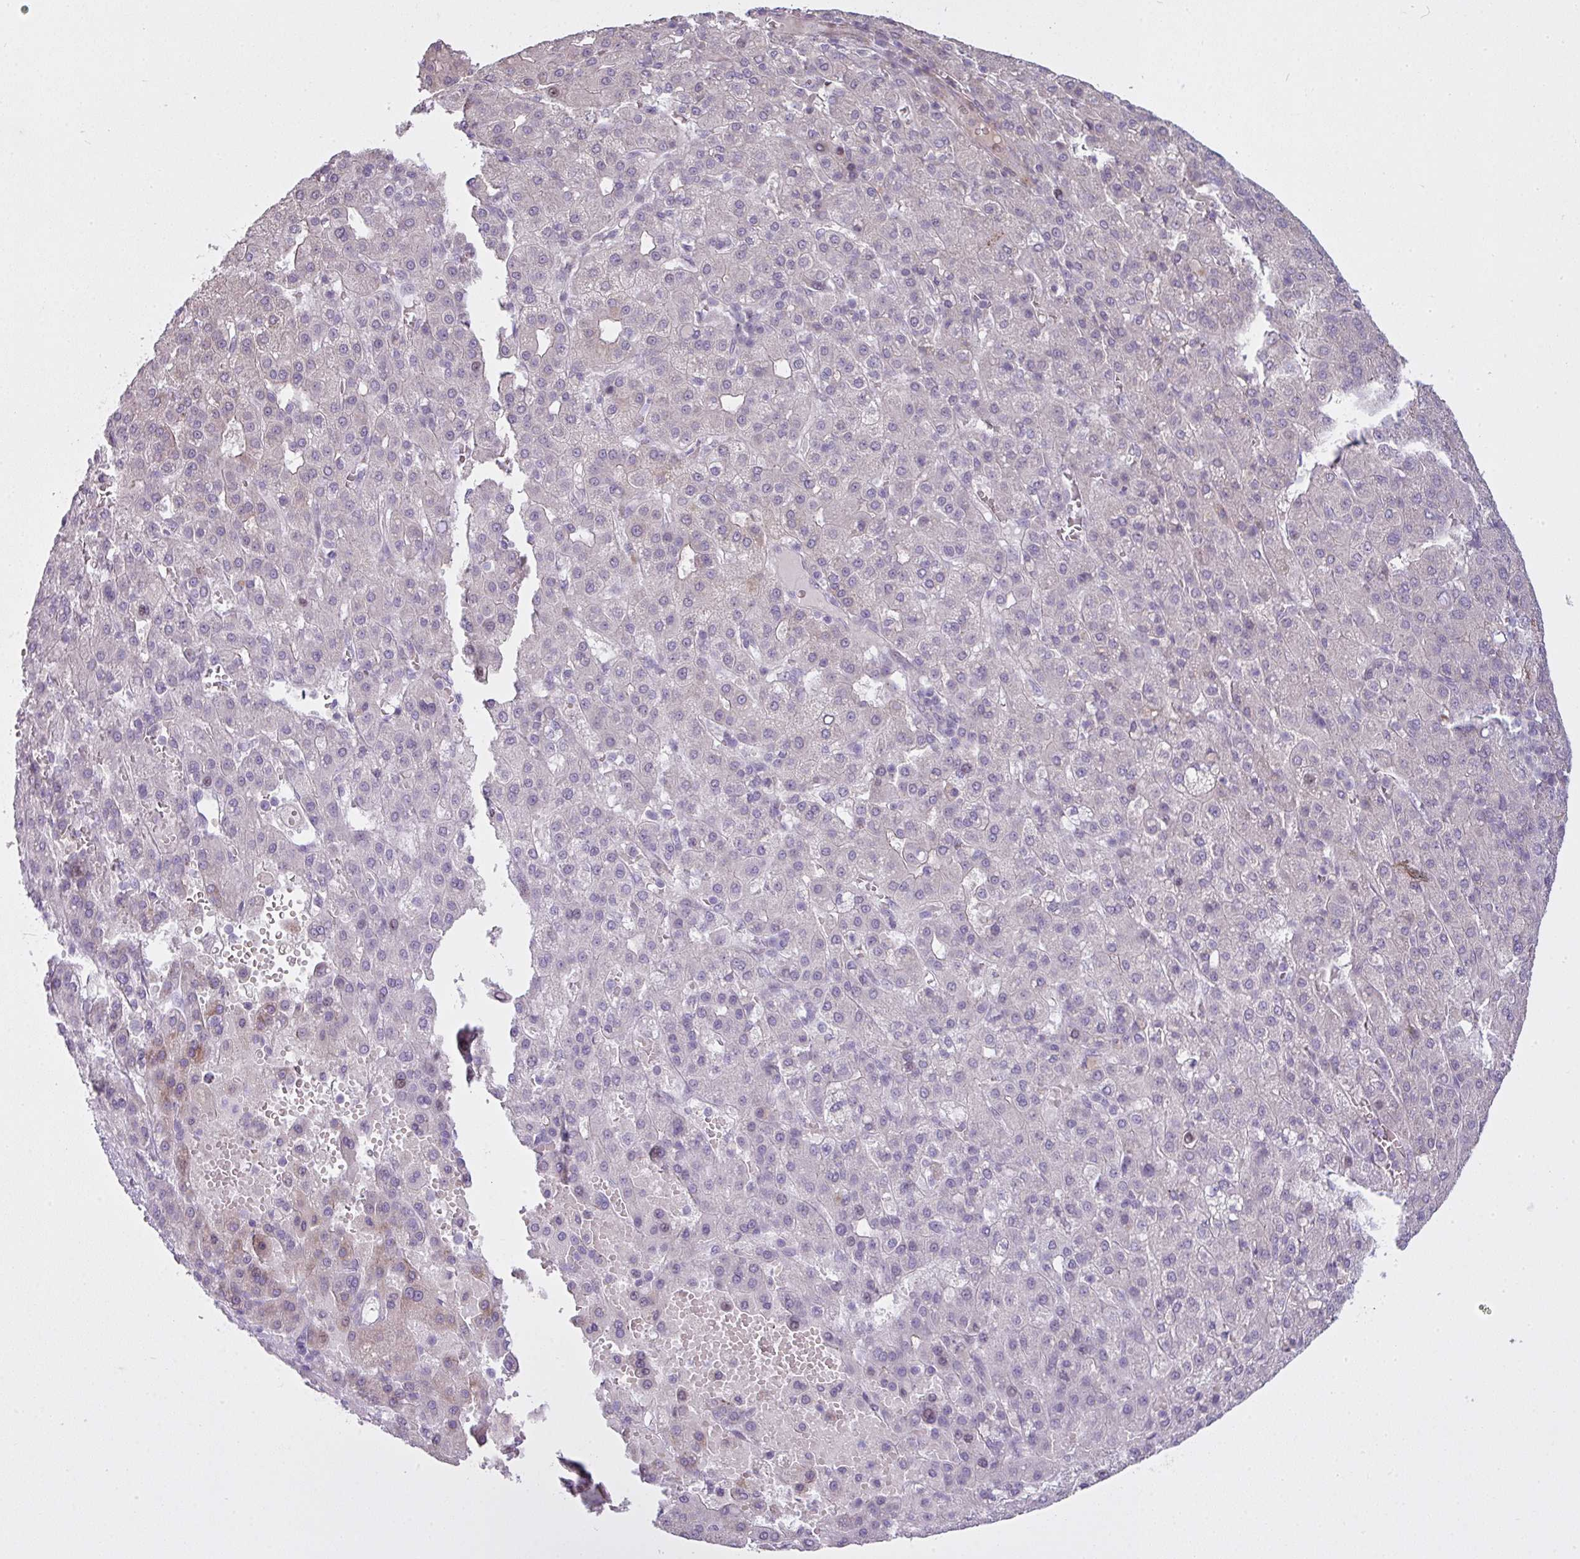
{"staining": {"intensity": "negative", "quantity": "none", "location": "none"}, "tissue": "liver cancer", "cell_type": "Tumor cells", "image_type": "cancer", "snomed": [{"axis": "morphology", "description": "Carcinoma, Hepatocellular, NOS"}, {"axis": "topography", "description": "Liver"}], "caption": "Tumor cells show no significant positivity in liver cancer (hepatocellular carcinoma).", "gene": "ZNF688", "patient": {"sex": "male", "age": 65}}